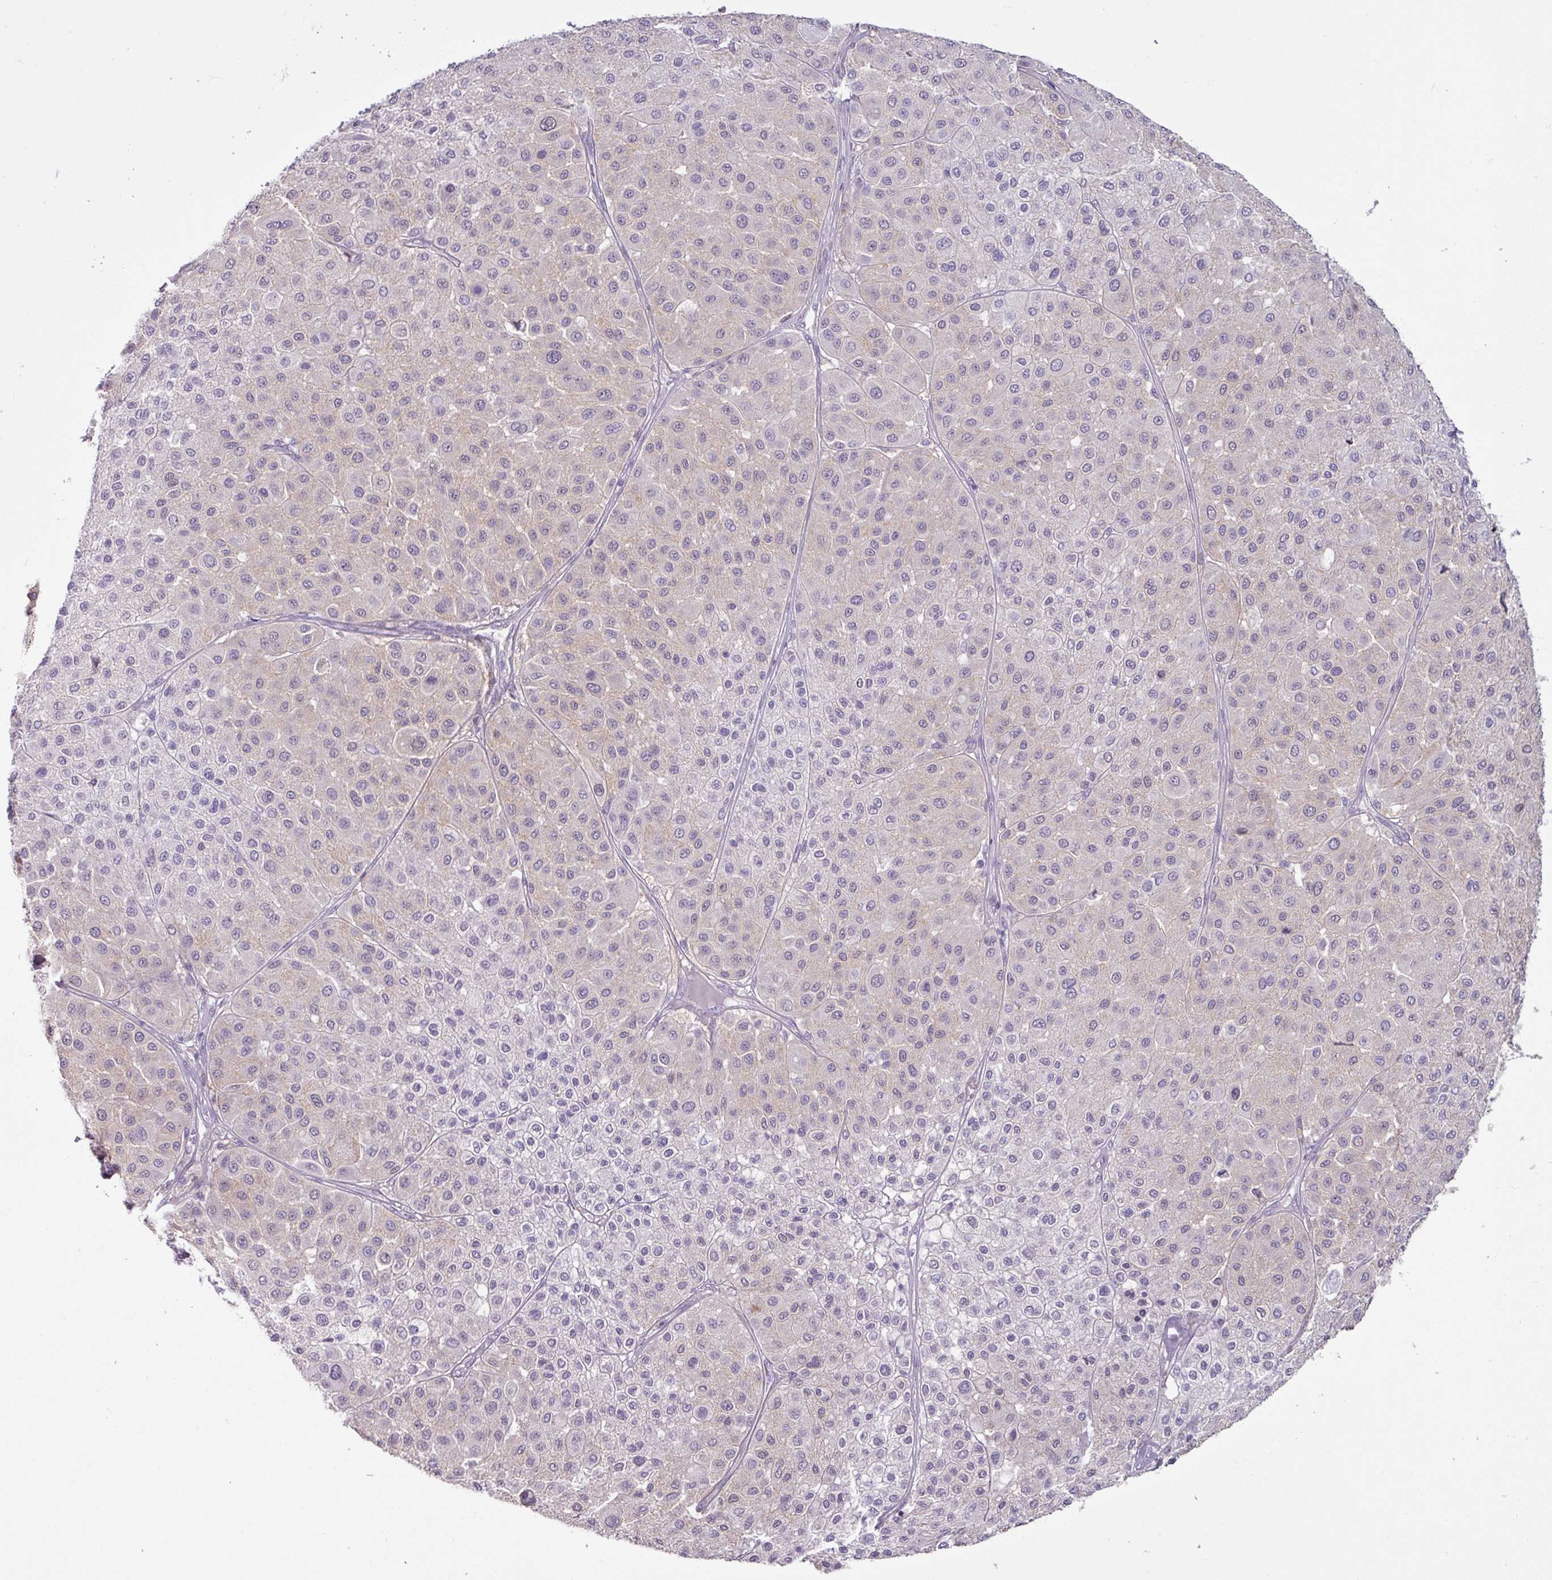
{"staining": {"intensity": "negative", "quantity": "none", "location": "none"}, "tissue": "melanoma", "cell_type": "Tumor cells", "image_type": "cancer", "snomed": [{"axis": "morphology", "description": "Malignant melanoma, Metastatic site"}, {"axis": "topography", "description": "Smooth muscle"}], "caption": "Image shows no protein expression in tumor cells of melanoma tissue.", "gene": "PNMA6A", "patient": {"sex": "male", "age": 41}}